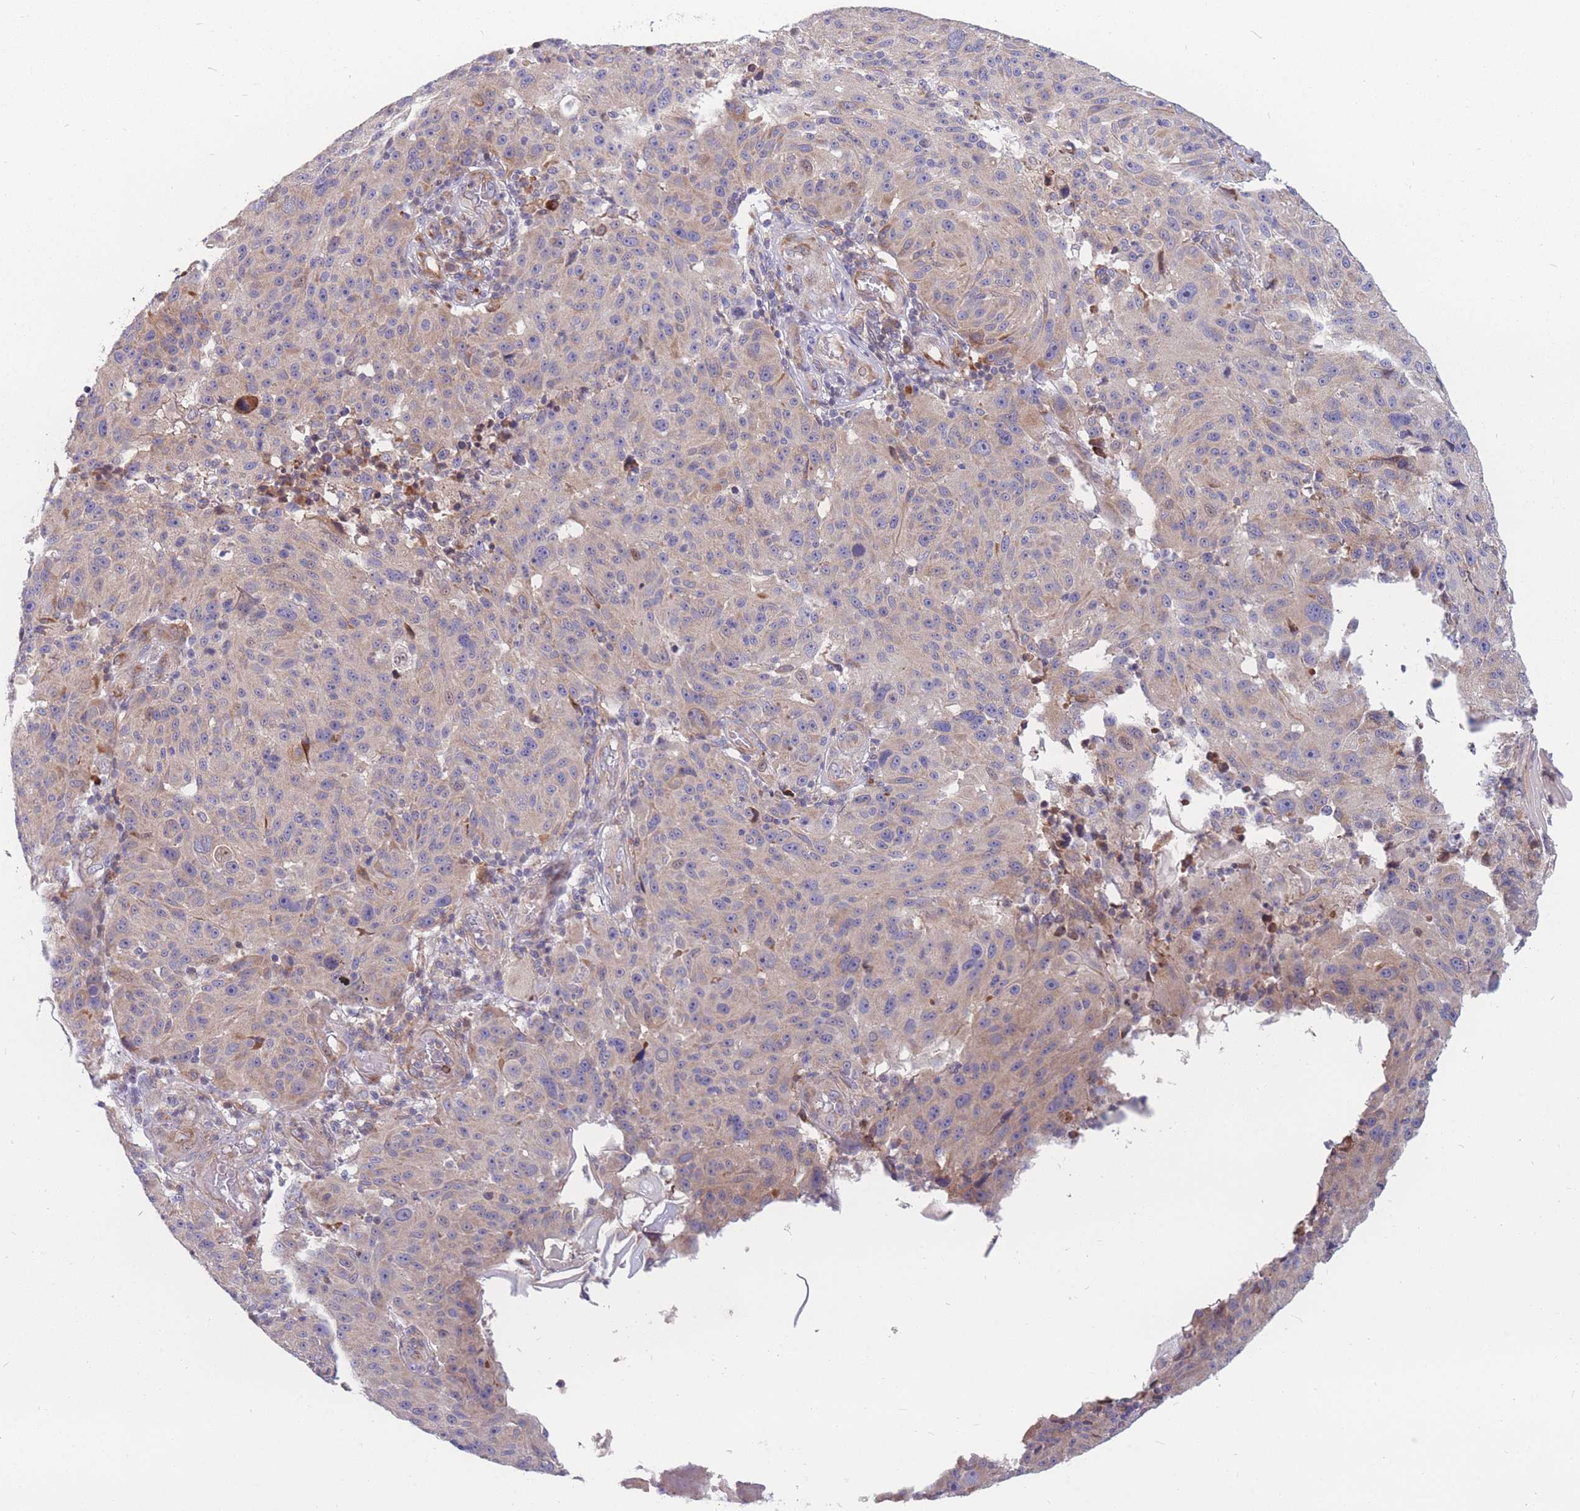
{"staining": {"intensity": "negative", "quantity": "none", "location": "none"}, "tissue": "melanoma", "cell_type": "Tumor cells", "image_type": "cancer", "snomed": [{"axis": "morphology", "description": "Malignant melanoma, NOS"}, {"axis": "topography", "description": "Skin"}], "caption": "Tumor cells are negative for protein expression in human malignant melanoma. (Stains: DAB (3,3'-diaminobenzidine) immunohistochemistry (IHC) with hematoxylin counter stain, Microscopy: brightfield microscopy at high magnification).", "gene": "TMEM131L", "patient": {"sex": "male", "age": 53}}